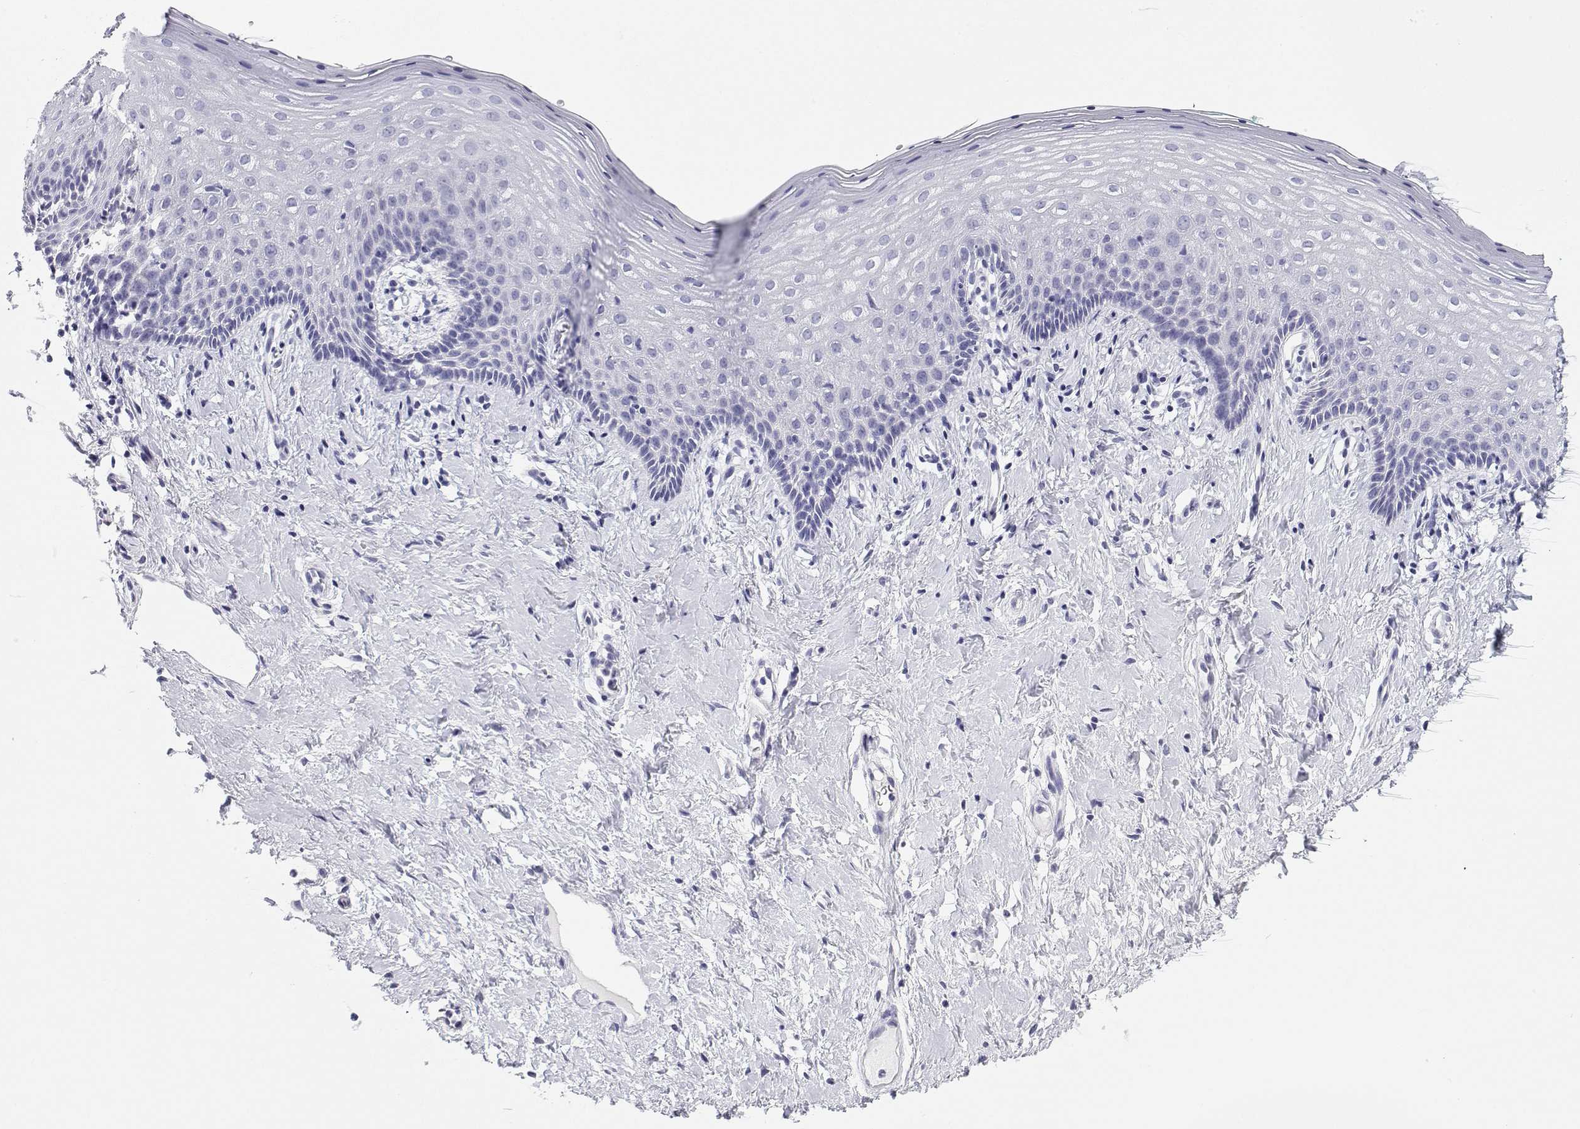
{"staining": {"intensity": "negative", "quantity": "none", "location": "none"}, "tissue": "vagina", "cell_type": "Squamous epithelial cells", "image_type": "normal", "snomed": [{"axis": "morphology", "description": "Normal tissue, NOS"}, {"axis": "topography", "description": "Vagina"}], "caption": "Immunohistochemical staining of unremarkable vagina shows no significant staining in squamous epithelial cells. The staining was performed using DAB to visualize the protein expression in brown, while the nuclei were stained in blue with hematoxylin (Magnification: 20x).", "gene": "BHMT", "patient": {"sex": "female", "age": 42}}